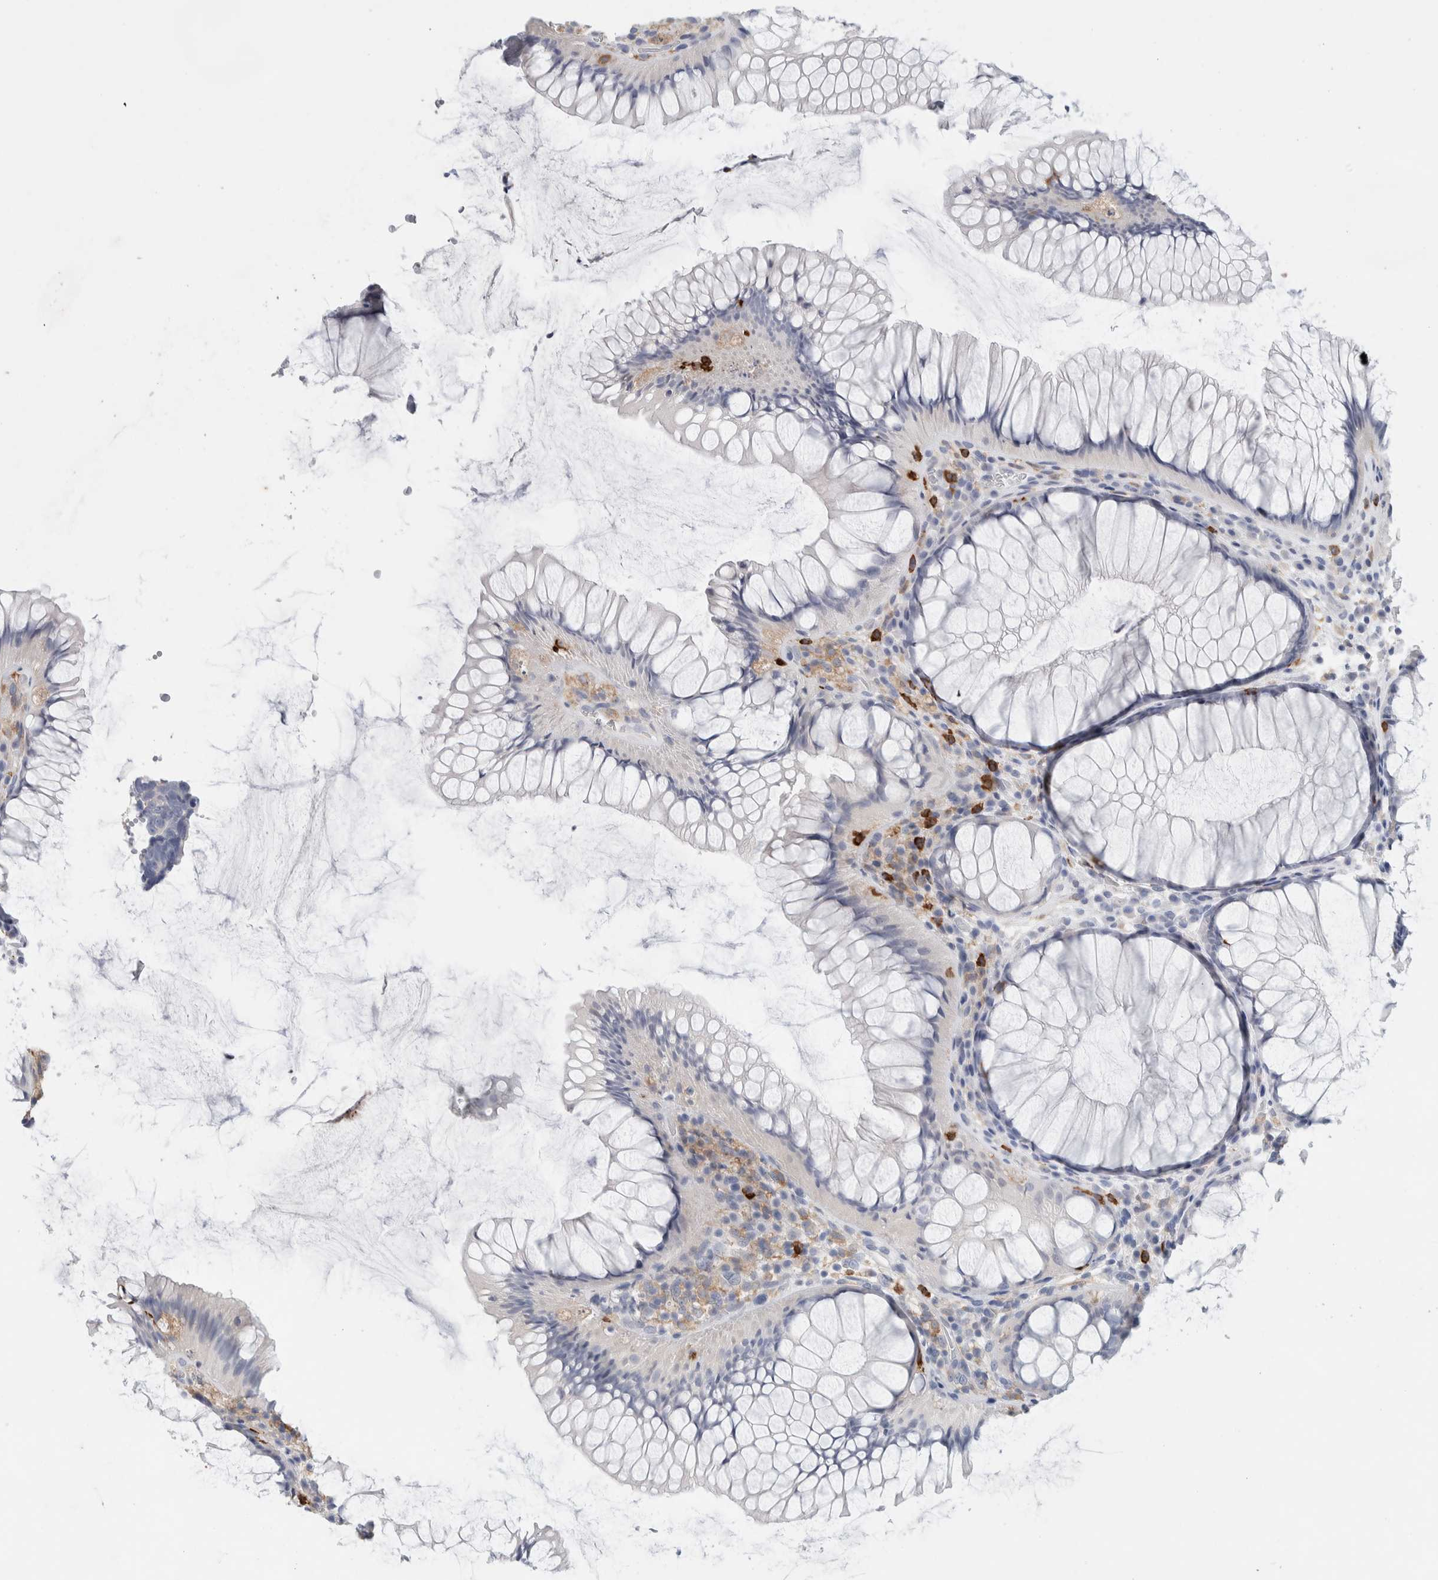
{"staining": {"intensity": "negative", "quantity": "none", "location": "none"}, "tissue": "rectum", "cell_type": "Glandular cells", "image_type": "normal", "snomed": [{"axis": "morphology", "description": "Normal tissue, NOS"}, {"axis": "topography", "description": "Rectum"}], "caption": "IHC histopathology image of normal rectum stained for a protein (brown), which exhibits no positivity in glandular cells.", "gene": "NCF2", "patient": {"sex": "male", "age": 51}}